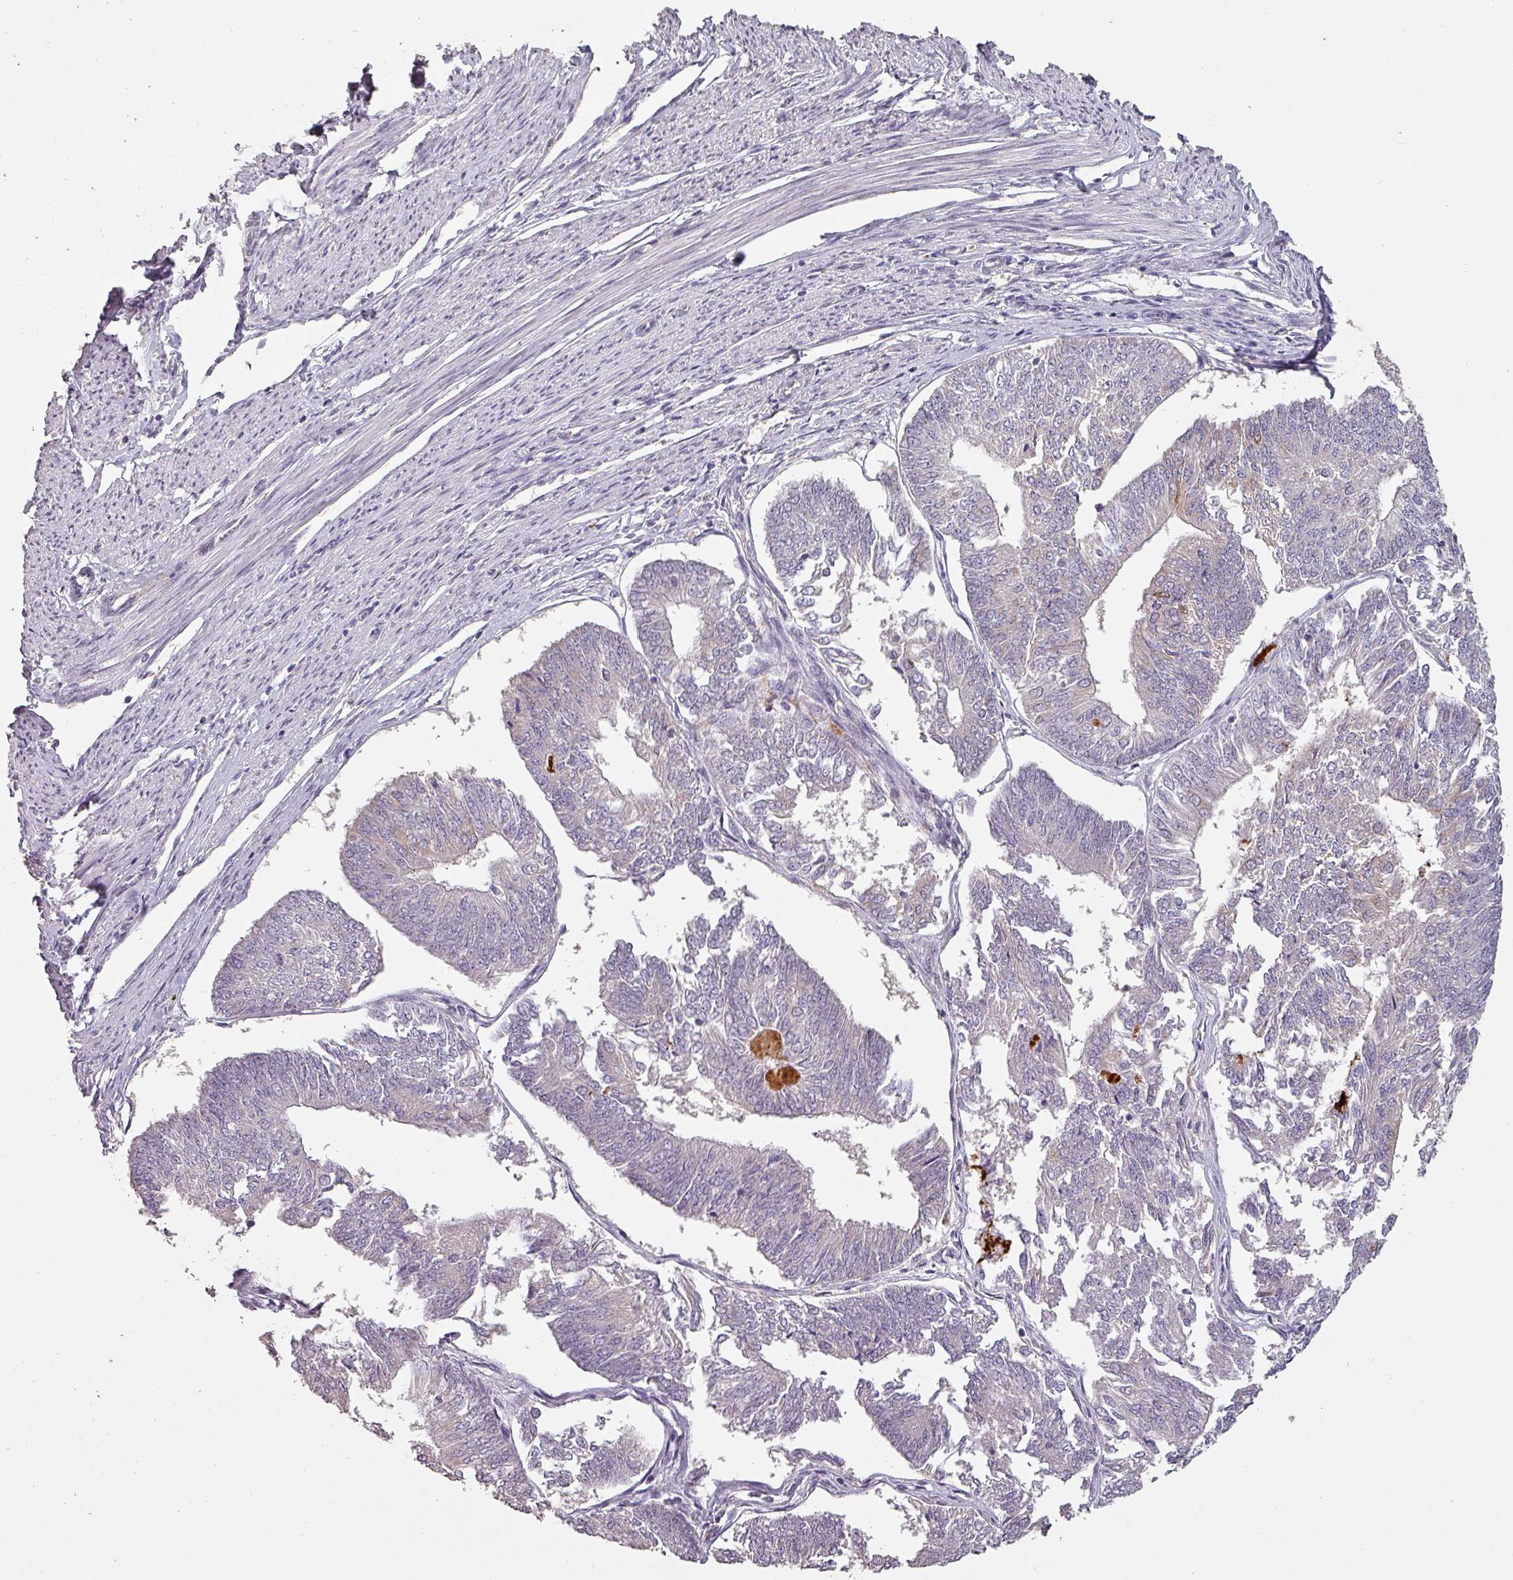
{"staining": {"intensity": "negative", "quantity": "none", "location": "none"}, "tissue": "endometrial cancer", "cell_type": "Tumor cells", "image_type": "cancer", "snomed": [{"axis": "morphology", "description": "Adenocarcinoma, NOS"}, {"axis": "topography", "description": "Endometrium"}], "caption": "Tumor cells are negative for brown protein staining in adenocarcinoma (endometrial).", "gene": "LYPLA1", "patient": {"sex": "female", "age": 58}}